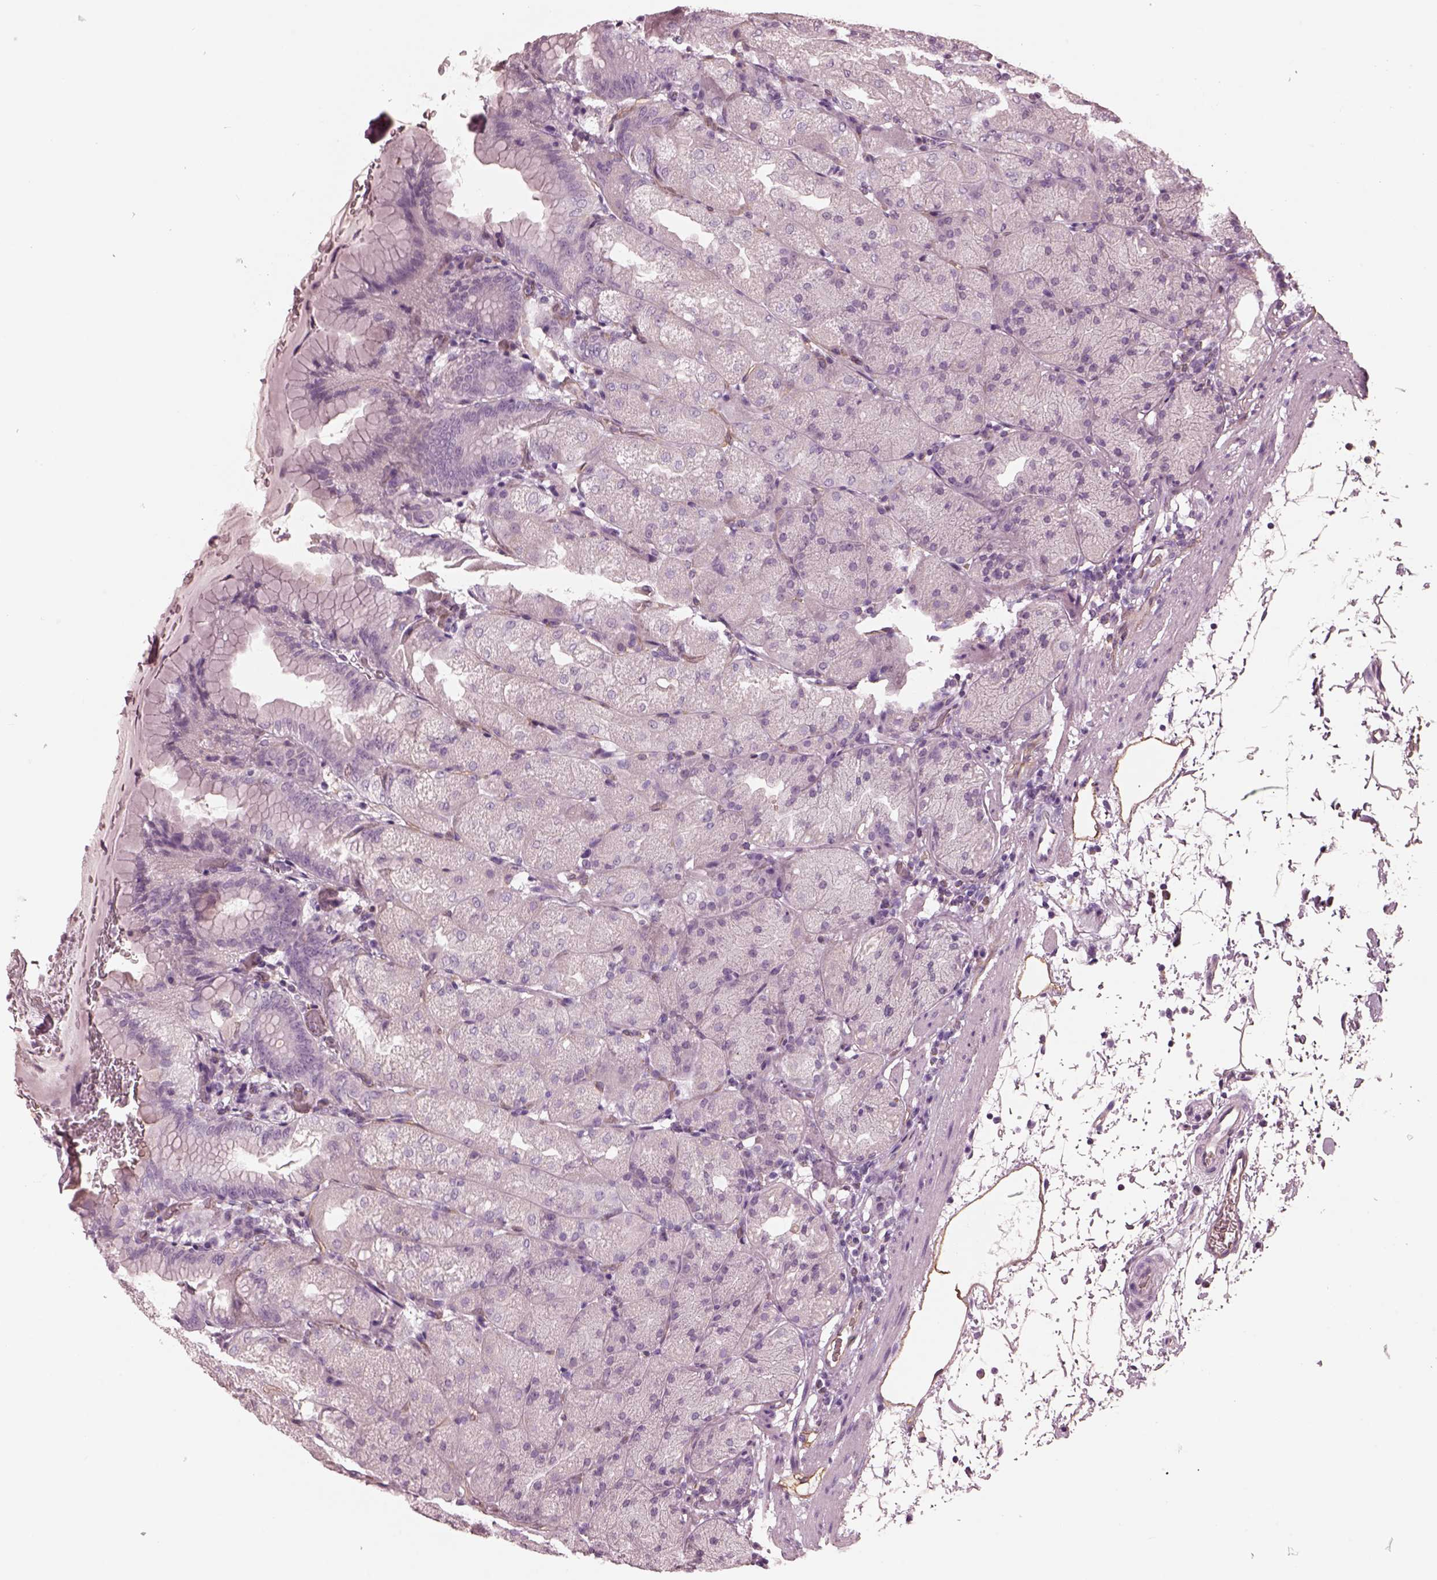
{"staining": {"intensity": "negative", "quantity": "none", "location": "none"}, "tissue": "stomach", "cell_type": "Glandular cells", "image_type": "normal", "snomed": [{"axis": "morphology", "description": "Normal tissue, NOS"}, {"axis": "topography", "description": "Stomach, upper"}, {"axis": "topography", "description": "Stomach"}, {"axis": "topography", "description": "Stomach, lower"}], "caption": "Immunohistochemistry (IHC) of normal human stomach demonstrates no staining in glandular cells.", "gene": "EIF4E1B", "patient": {"sex": "male", "age": 62}}